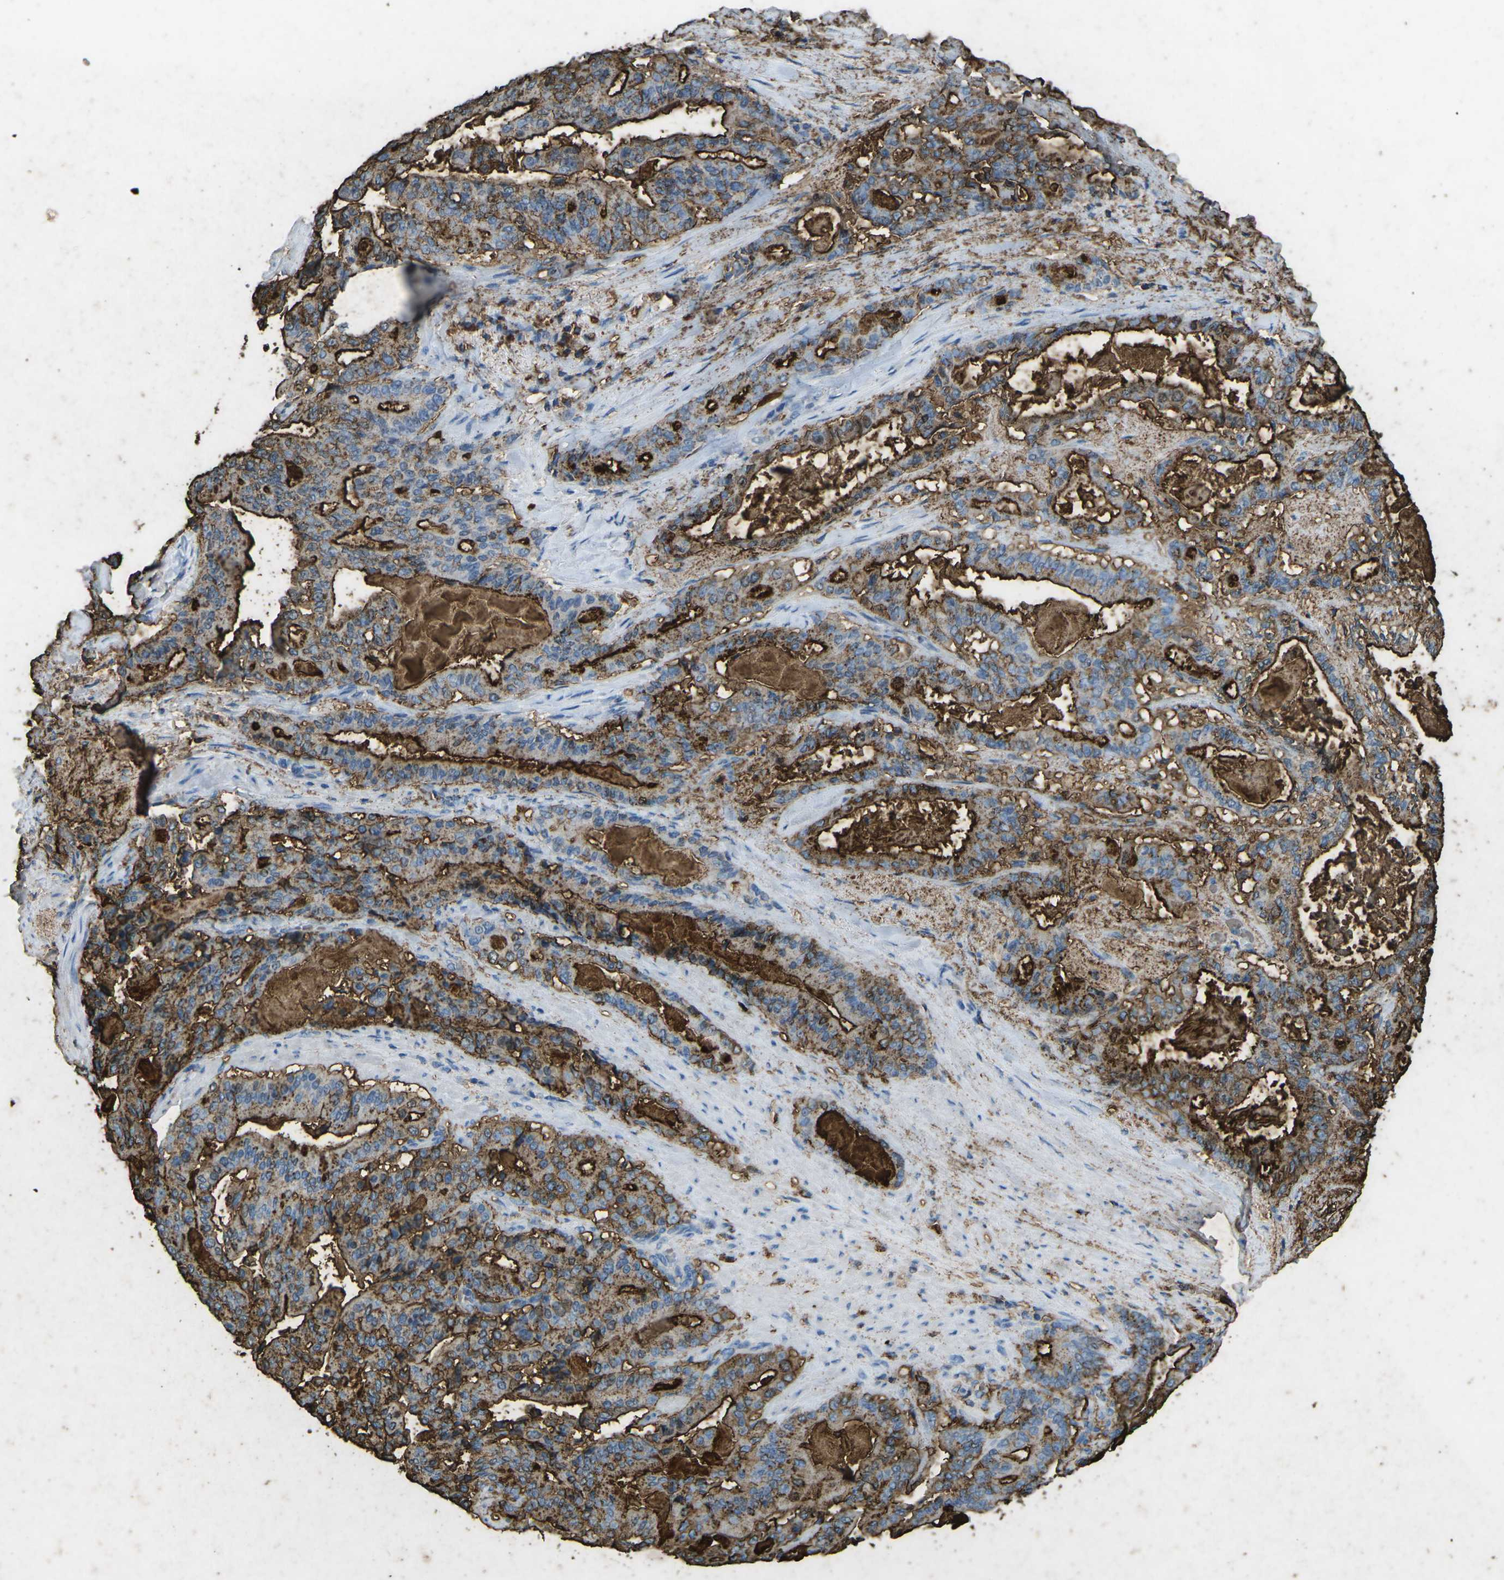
{"staining": {"intensity": "strong", "quantity": ">75%", "location": "cytoplasmic/membranous"}, "tissue": "pancreatic cancer", "cell_type": "Tumor cells", "image_type": "cancer", "snomed": [{"axis": "morphology", "description": "Adenocarcinoma, NOS"}, {"axis": "topography", "description": "Pancreas"}], "caption": "Pancreatic adenocarcinoma stained with a brown dye displays strong cytoplasmic/membranous positive staining in about >75% of tumor cells.", "gene": "CTAGE1", "patient": {"sex": "male", "age": 63}}